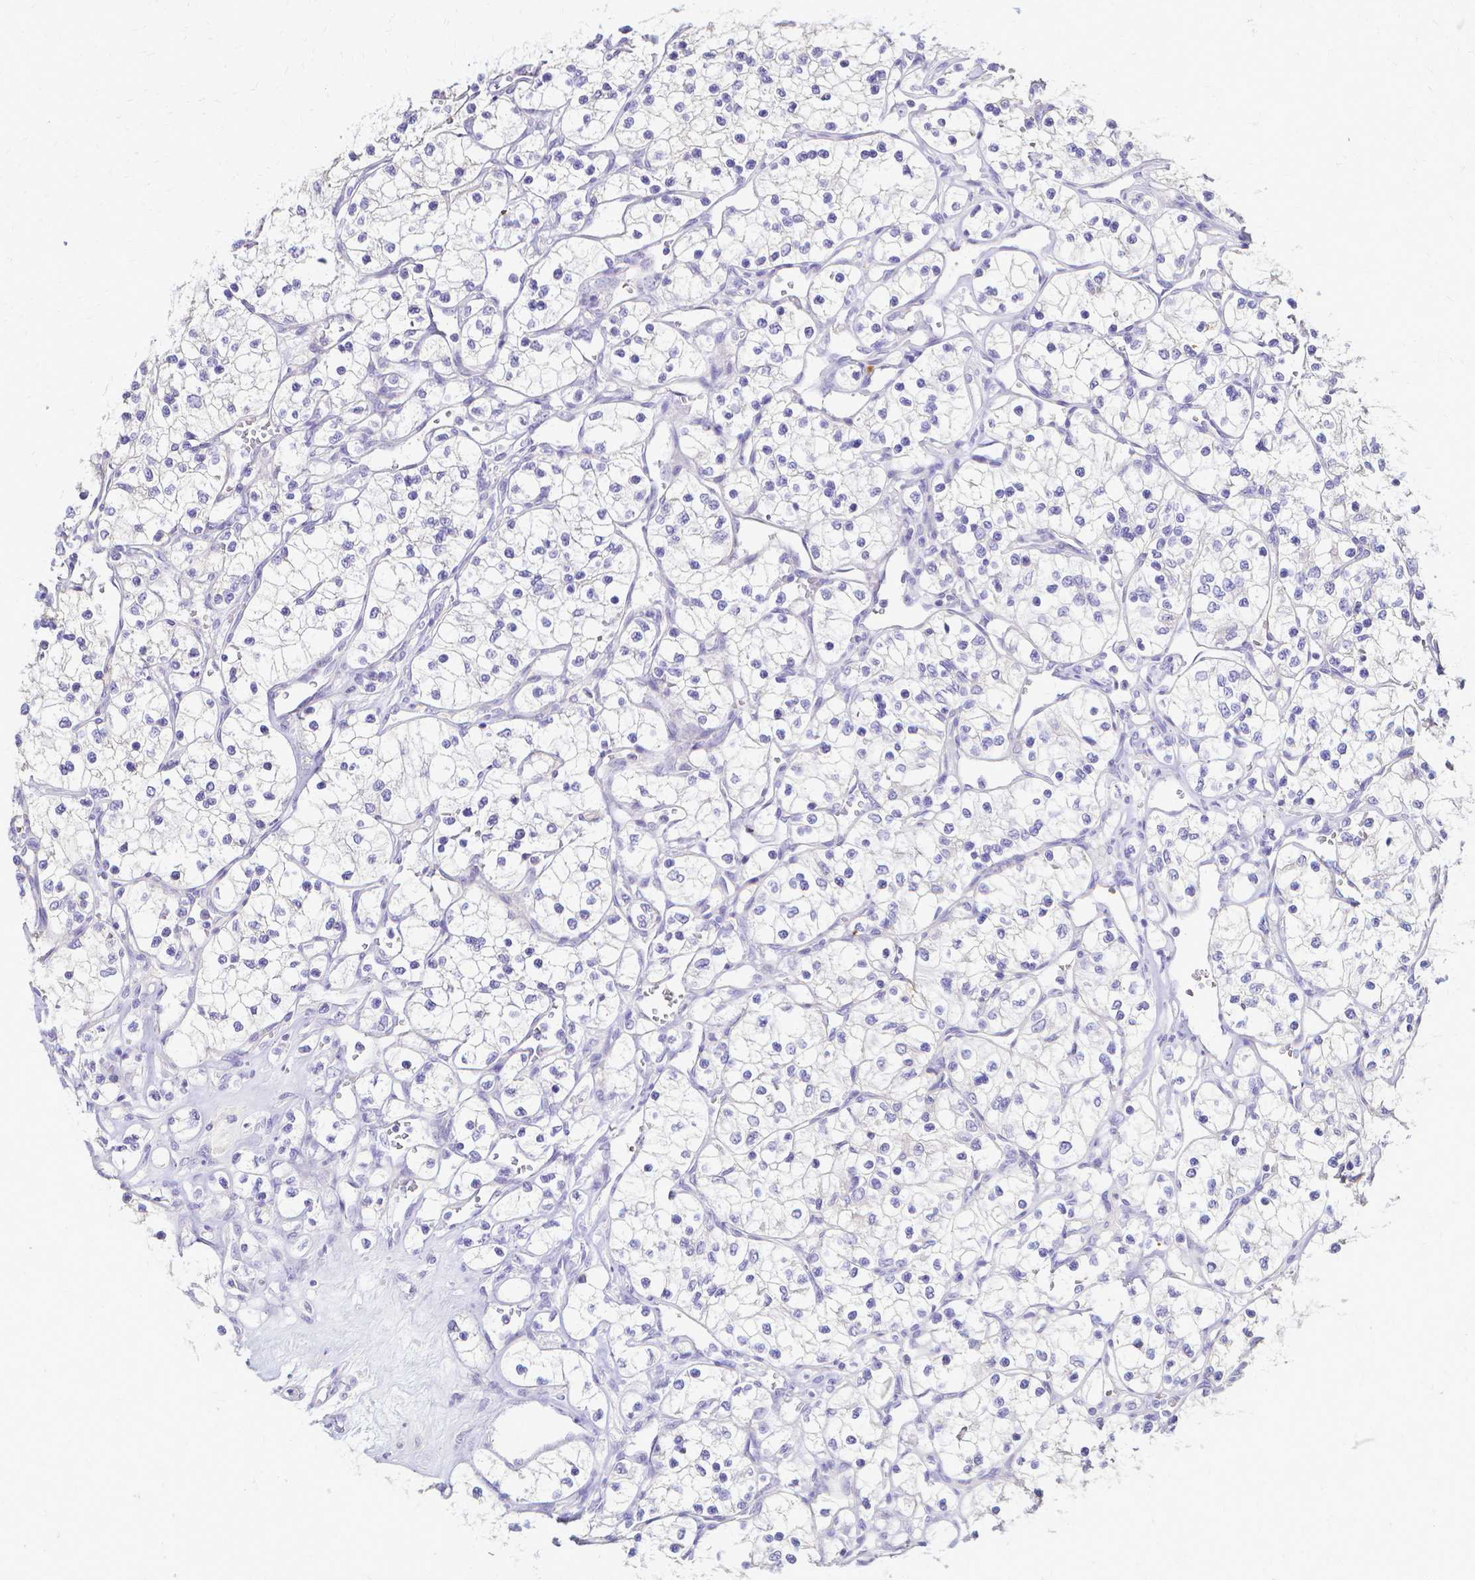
{"staining": {"intensity": "negative", "quantity": "none", "location": "none"}, "tissue": "renal cancer", "cell_type": "Tumor cells", "image_type": "cancer", "snomed": [{"axis": "morphology", "description": "Adenocarcinoma, NOS"}, {"axis": "topography", "description": "Kidney"}], "caption": "This is a micrograph of immunohistochemistry (IHC) staining of renal adenocarcinoma, which shows no staining in tumor cells.", "gene": "CCNB1", "patient": {"sex": "female", "age": 69}}